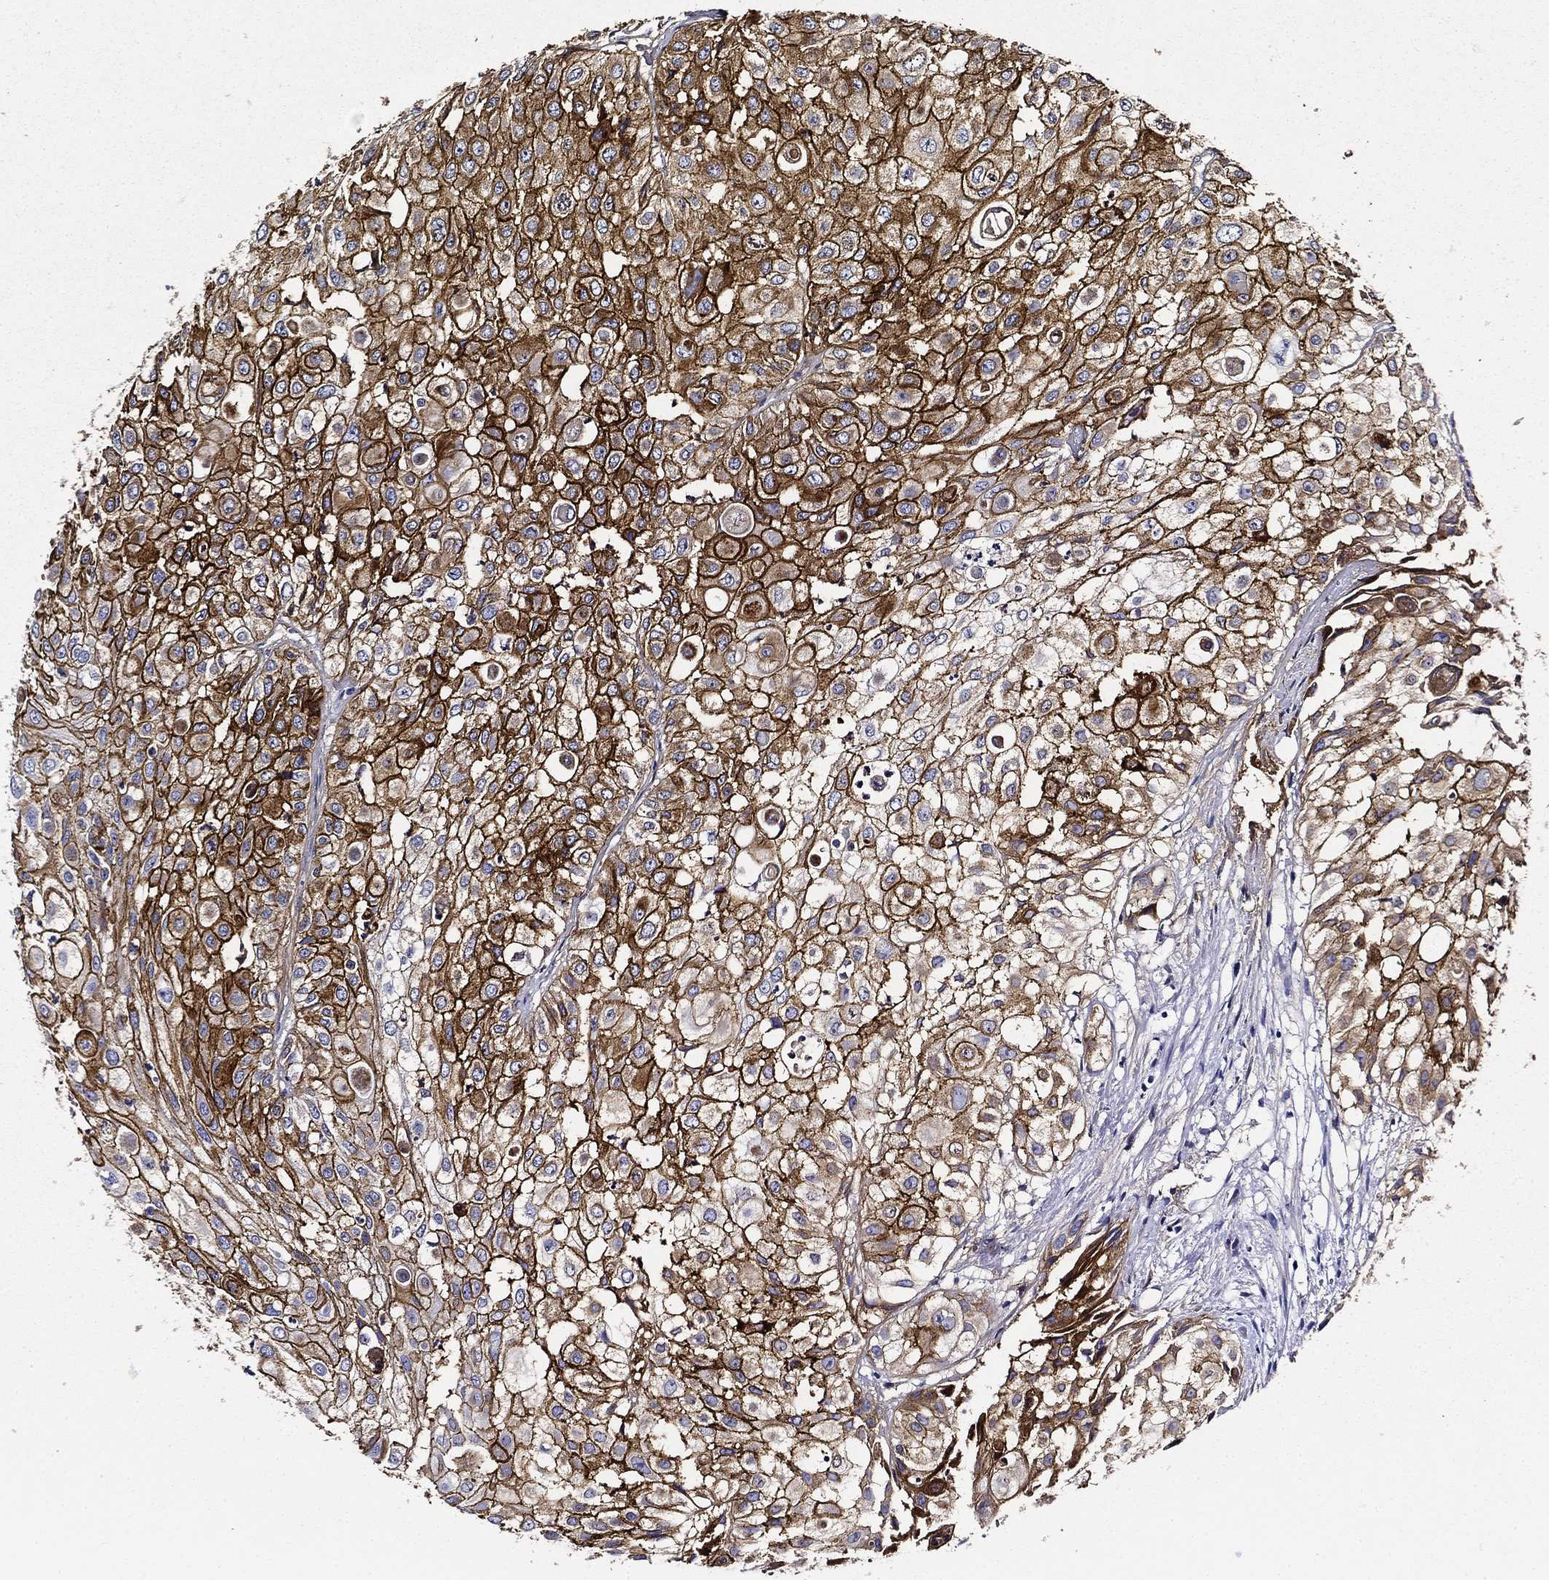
{"staining": {"intensity": "strong", "quantity": ">75%", "location": "cytoplasmic/membranous"}, "tissue": "urothelial cancer", "cell_type": "Tumor cells", "image_type": "cancer", "snomed": [{"axis": "morphology", "description": "Urothelial carcinoma, High grade"}, {"axis": "topography", "description": "Urinary bladder"}], "caption": "DAB (3,3'-diaminobenzidine) immunohistochemical staining of human urothelial cancer exhibits strong cytoplasmic/membranous protein positivity in about >75% of tumor cells. The protein of interest is stained brown, and the nuclei are stained in blue (DAB IHC with brightfield microscopy, high magnification).", "gene": "GPC1", "patient": {"sex": "female", "age": 79}}